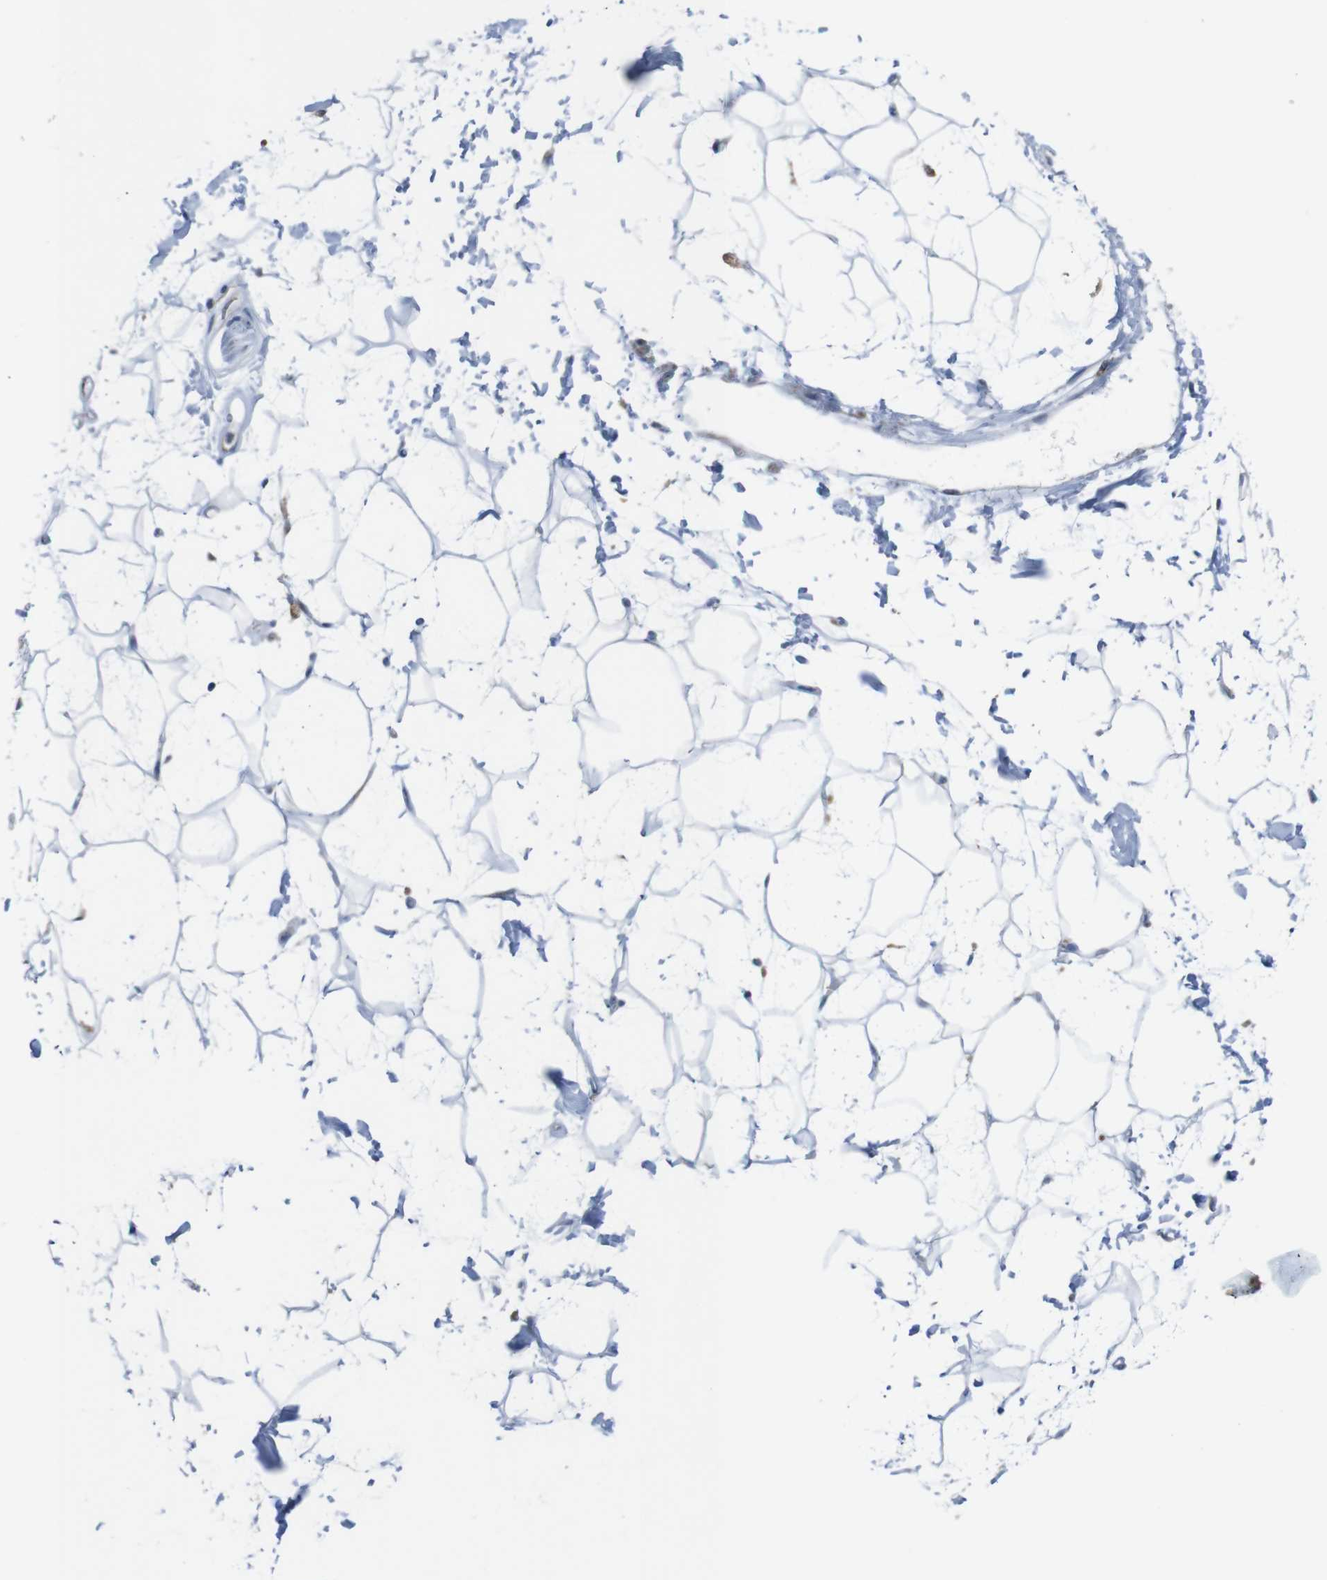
{"staining": {"intensity": "negative", "quantity": "none", "location": "none"}, "tissue": "adipose tissue", "cell_type": "Adipocytes", "image_type": "normal", "snomed": [{"axis": "morphology", "description": "Normal tissue, NOS"}, {"axis": "topography", "description": "Soft tissue"}], "caption": "The immunohistochemistry micrograph has no significant expression in adipocytes of adipose tissue.", "gene": "CDH22", "patient": {"sex": "male", "age": 72}}